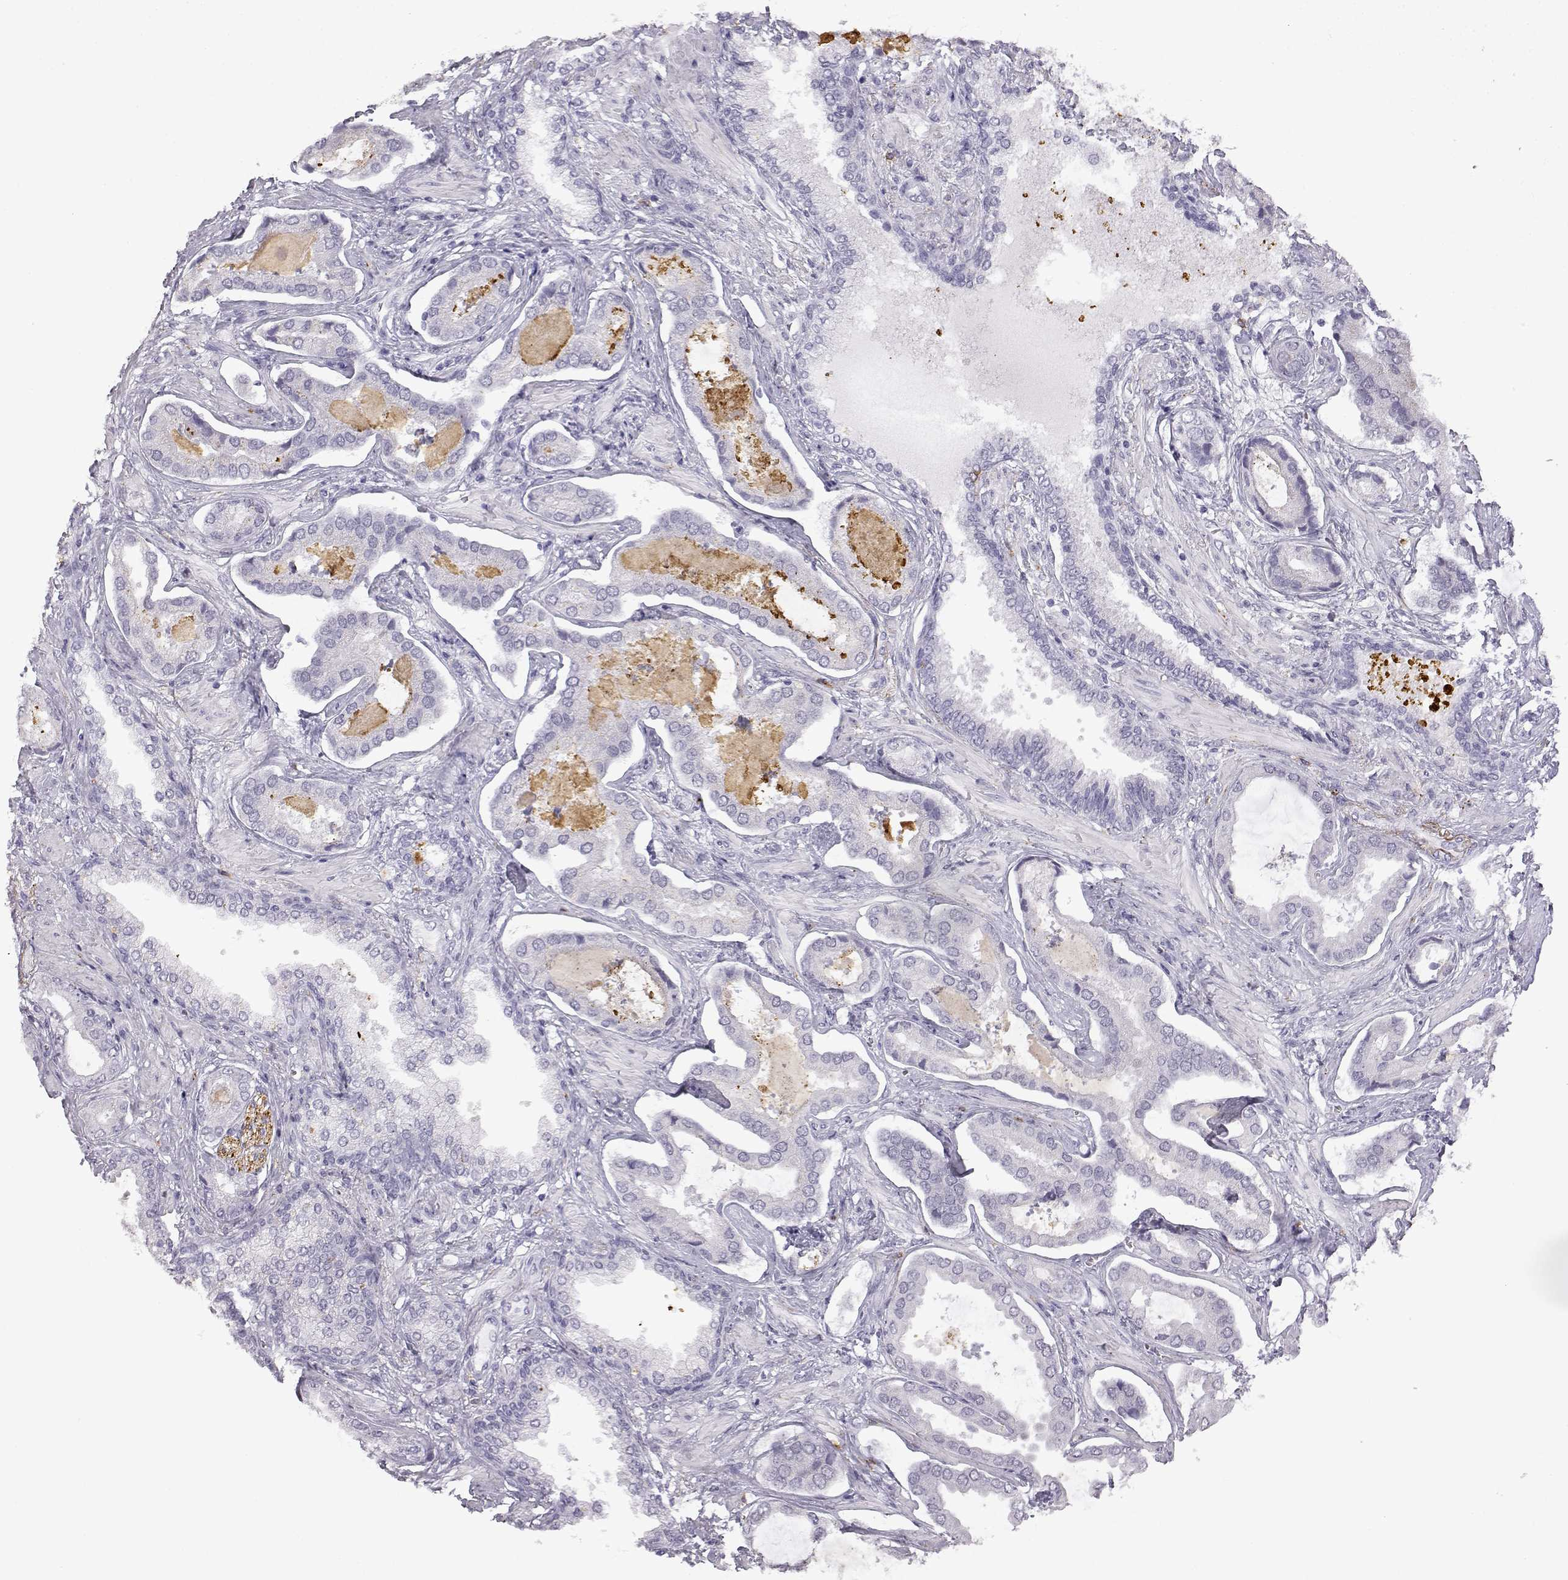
{"staining": {"intensity": "negative", "quantity": "none", "location": "none"}, "tissue": "prostate cancer", "cell_type": "Tumor cells", "image_type": "cancer", "snomed": [{"axis": "morphology", "description": "Adenocarcinoma, NOS"}, {"axis": "topography", "description": "Prostate"}], "caption": "Tumor cells are negative for protein expression in human prostate cancer. (DAB IHC with hematoxylin counter stain).", "gene": "VGF", "patient": {"sex": "male", "age": 64}}